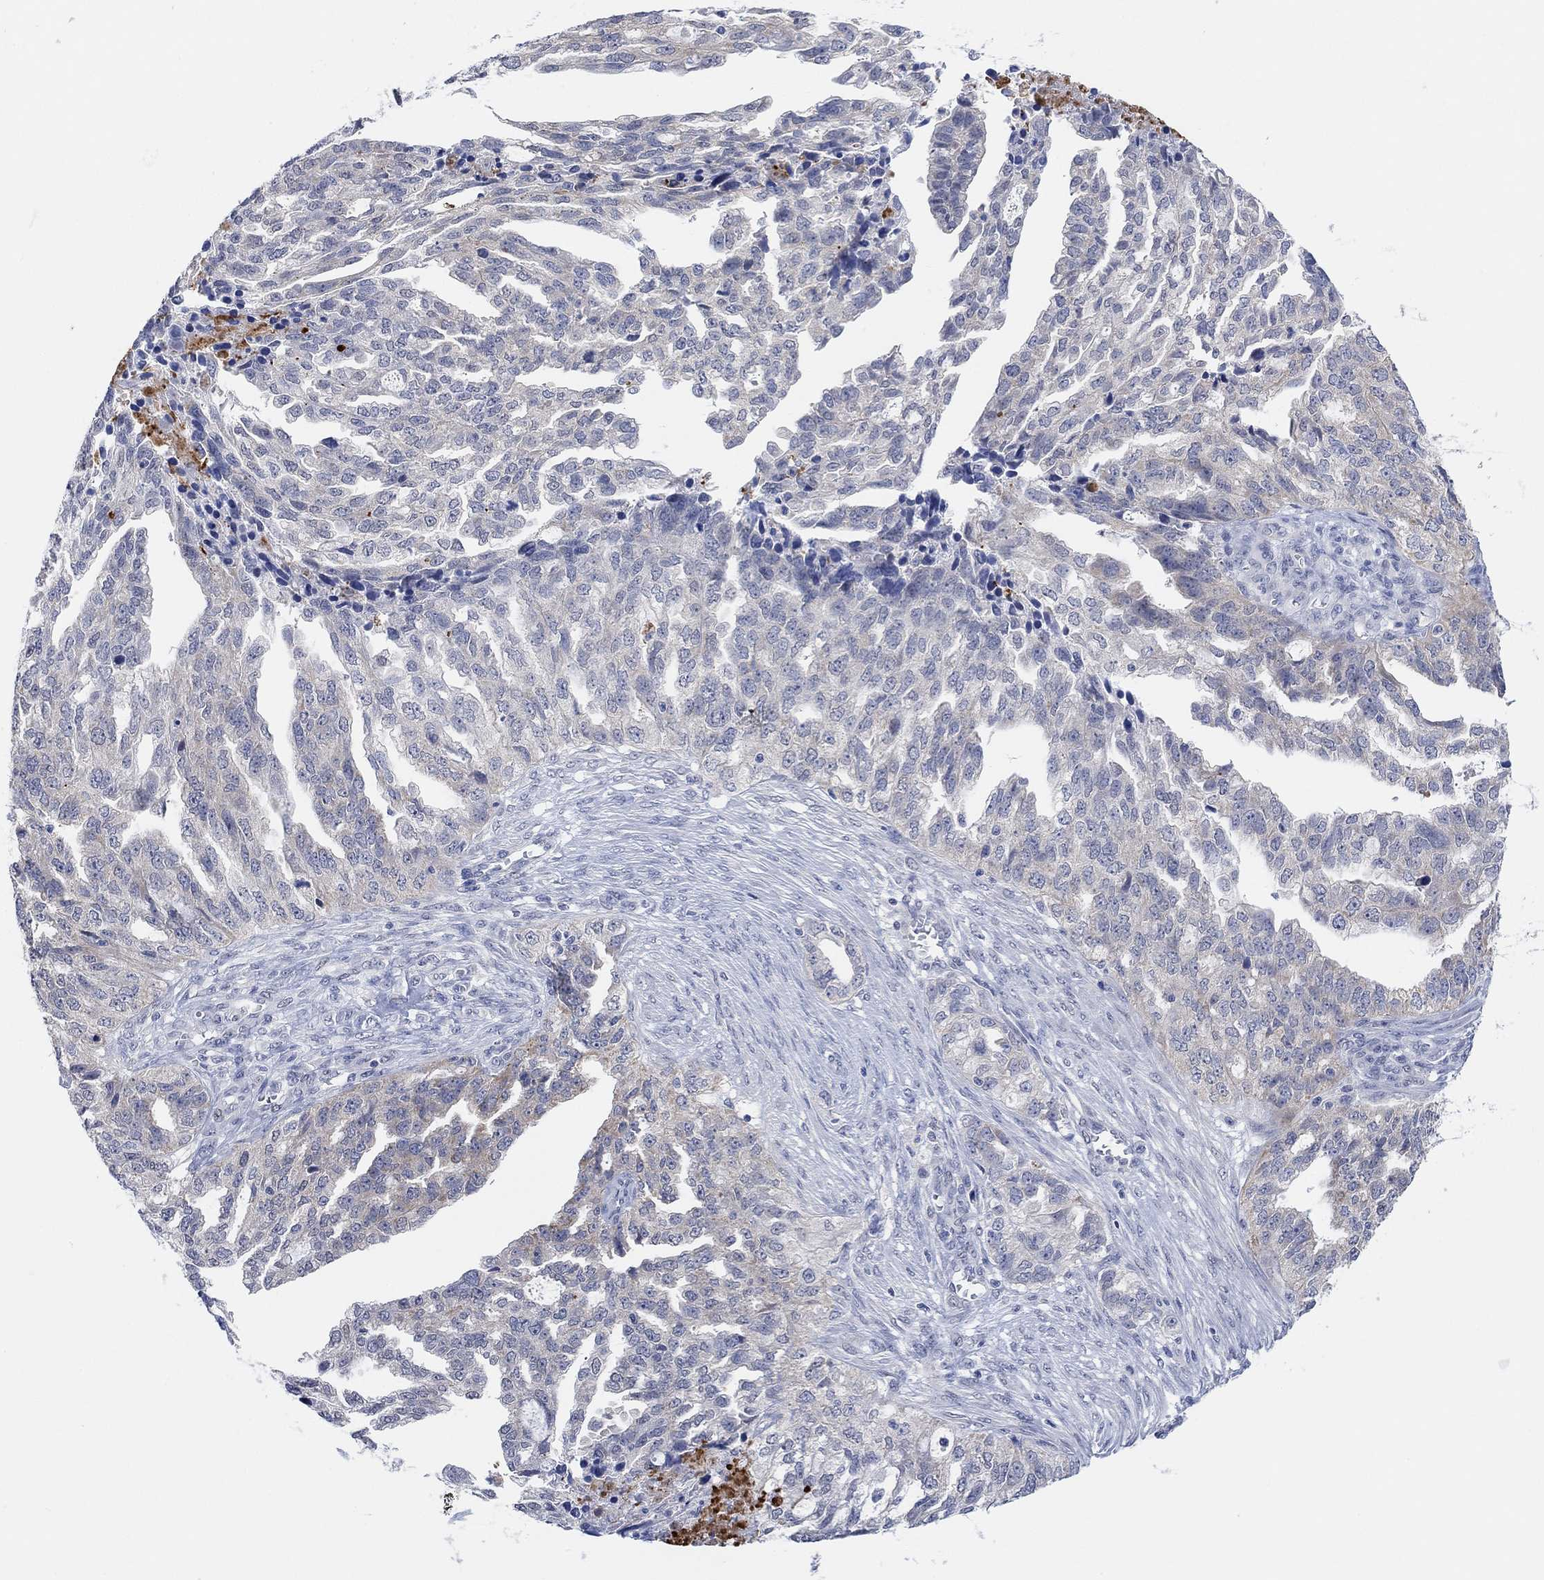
{"staining": {"intensity": "negative", "quantity": "none", "location": "none"}, "tissue": "ovarian cancer", "cell_type": "Tumor cells", "image_type": "cancer", "snomed": [{"axis": "morphology", "description": "Cystadenocarcinoma, serous, NOS"}, {"axis": "topography", "description": "Ovary"}], "caption": "Immunohistochemistry photomicrograph of human serous cystadenocarcinoma (ovarian) stained for a protein (brown), which demonstrates no positivity in tumor cells.", "gene": "RIMS1", "patient": {"sex": "female", "age": 51}}